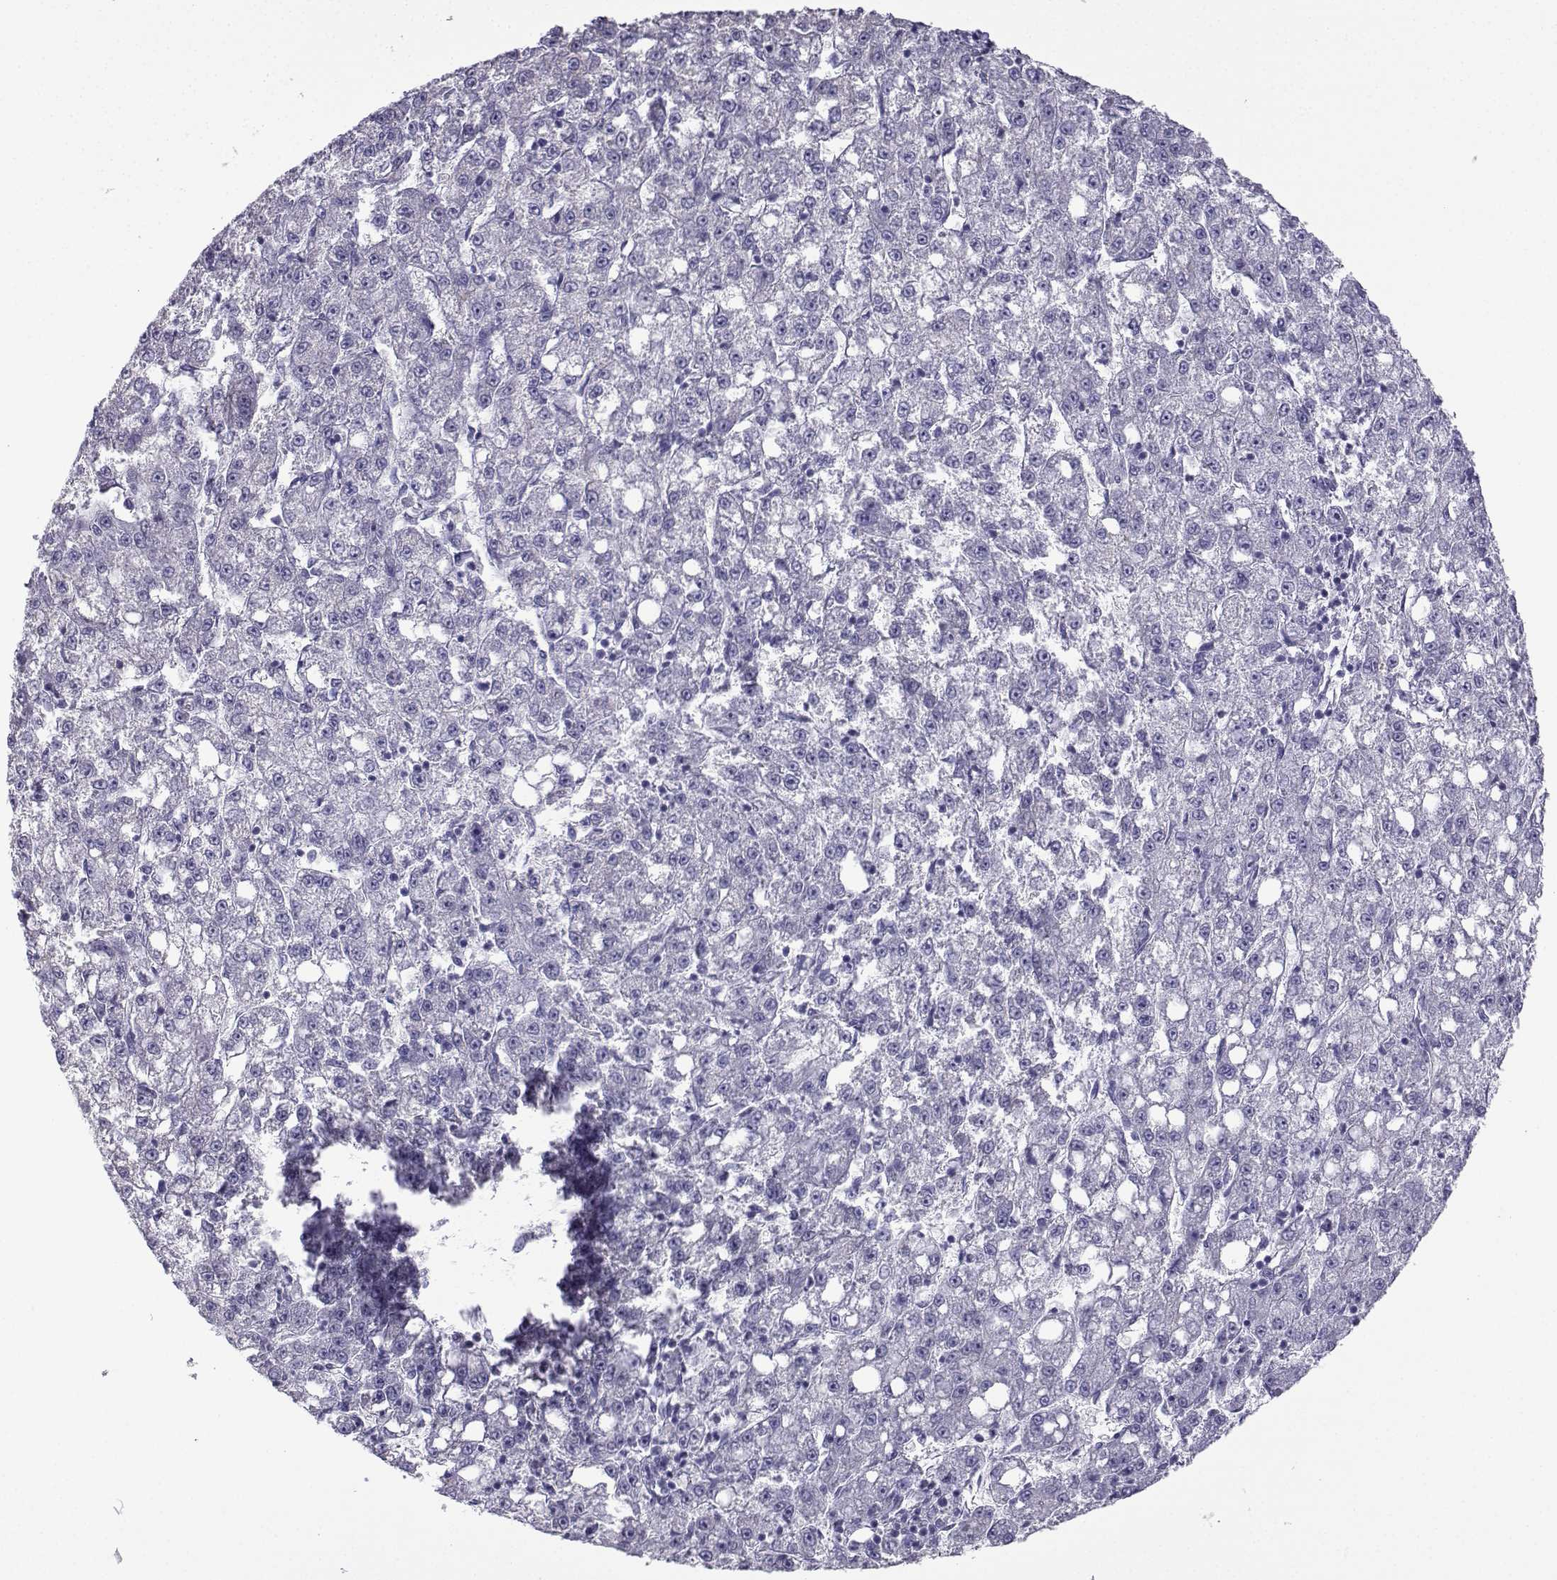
{"staining": {"intensity": "negative", "quantity": "none", "location": "none"}, "tissue": "liver cancer", "cell_type": "Tumor cells", "image_type": "cancer", "snomed": [{"axis": "morphology", "description": "Carcinoma, Hepatocellular, NOS"}, {"axis": "topography", "description": "Liver"}], "caption": "The micrograph reveals no significant positivity in tumor cells of liver cancer (hepatocellular carcinoma).", "gene": "CFAP70", "patient": {"sex": "female", "age": 65}}